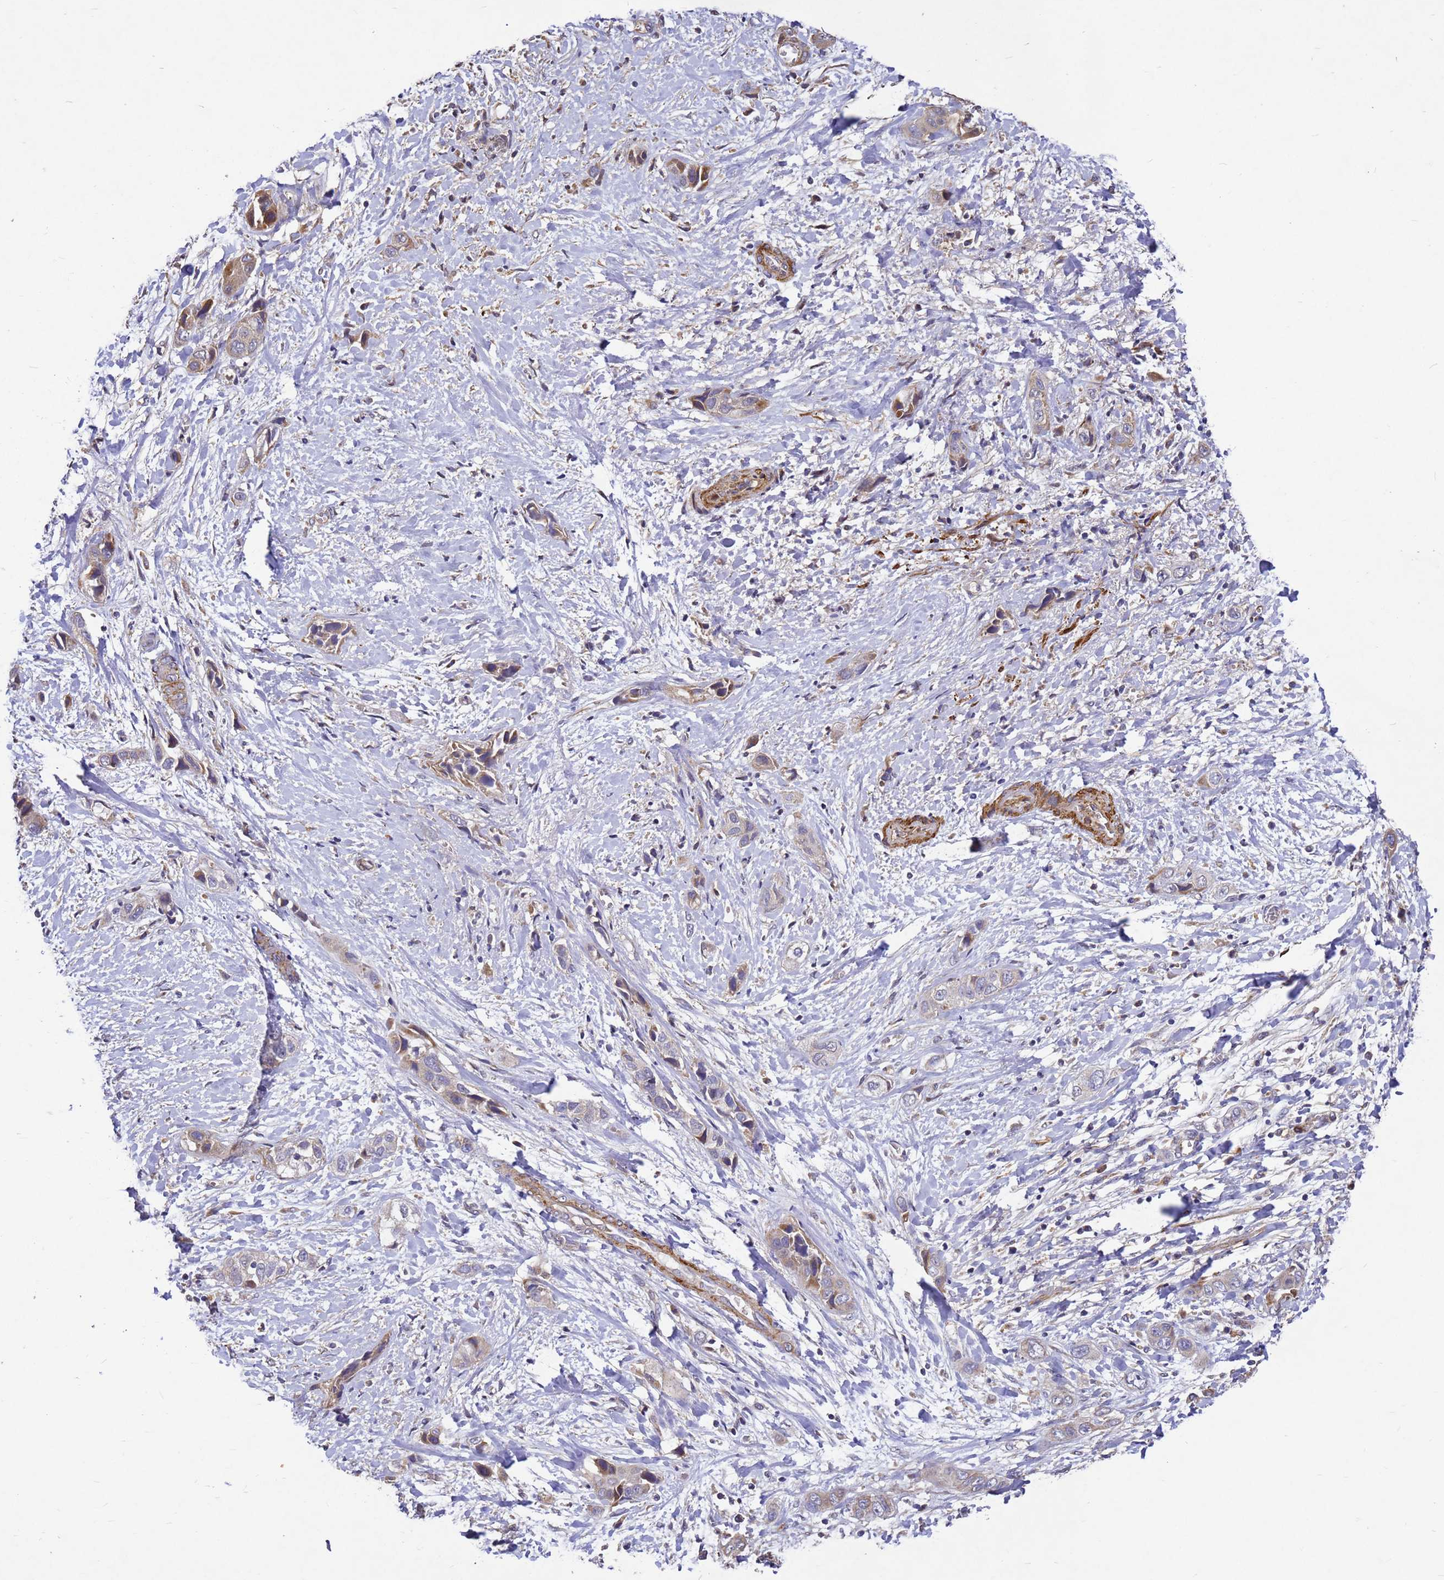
{"staining": {"intensity": "weak", "quantity": ">75%", "location": "cytoplasmic/membranous"}, "tissue": "liver cancer", "cell_type": "Tumor cells", "image_type": "cancer", "snomed": [{"axis": "morphology", "description": "Cholangiocarcinoma"}, {"axis": "topography", "description": "Liver"}], "caption": "Liver cancer tissue demonstrates weak cytoplasmic/membranous expression in approximately >75% of tumor cells (Stains: DAB (3,3'-diaminobenzidine) in brown, nuclei in blue, Microscopy: brightfield microscopy at high magnification).", "gene": "RSPRY1", "patient": {"sex": "female", "age": 52}}